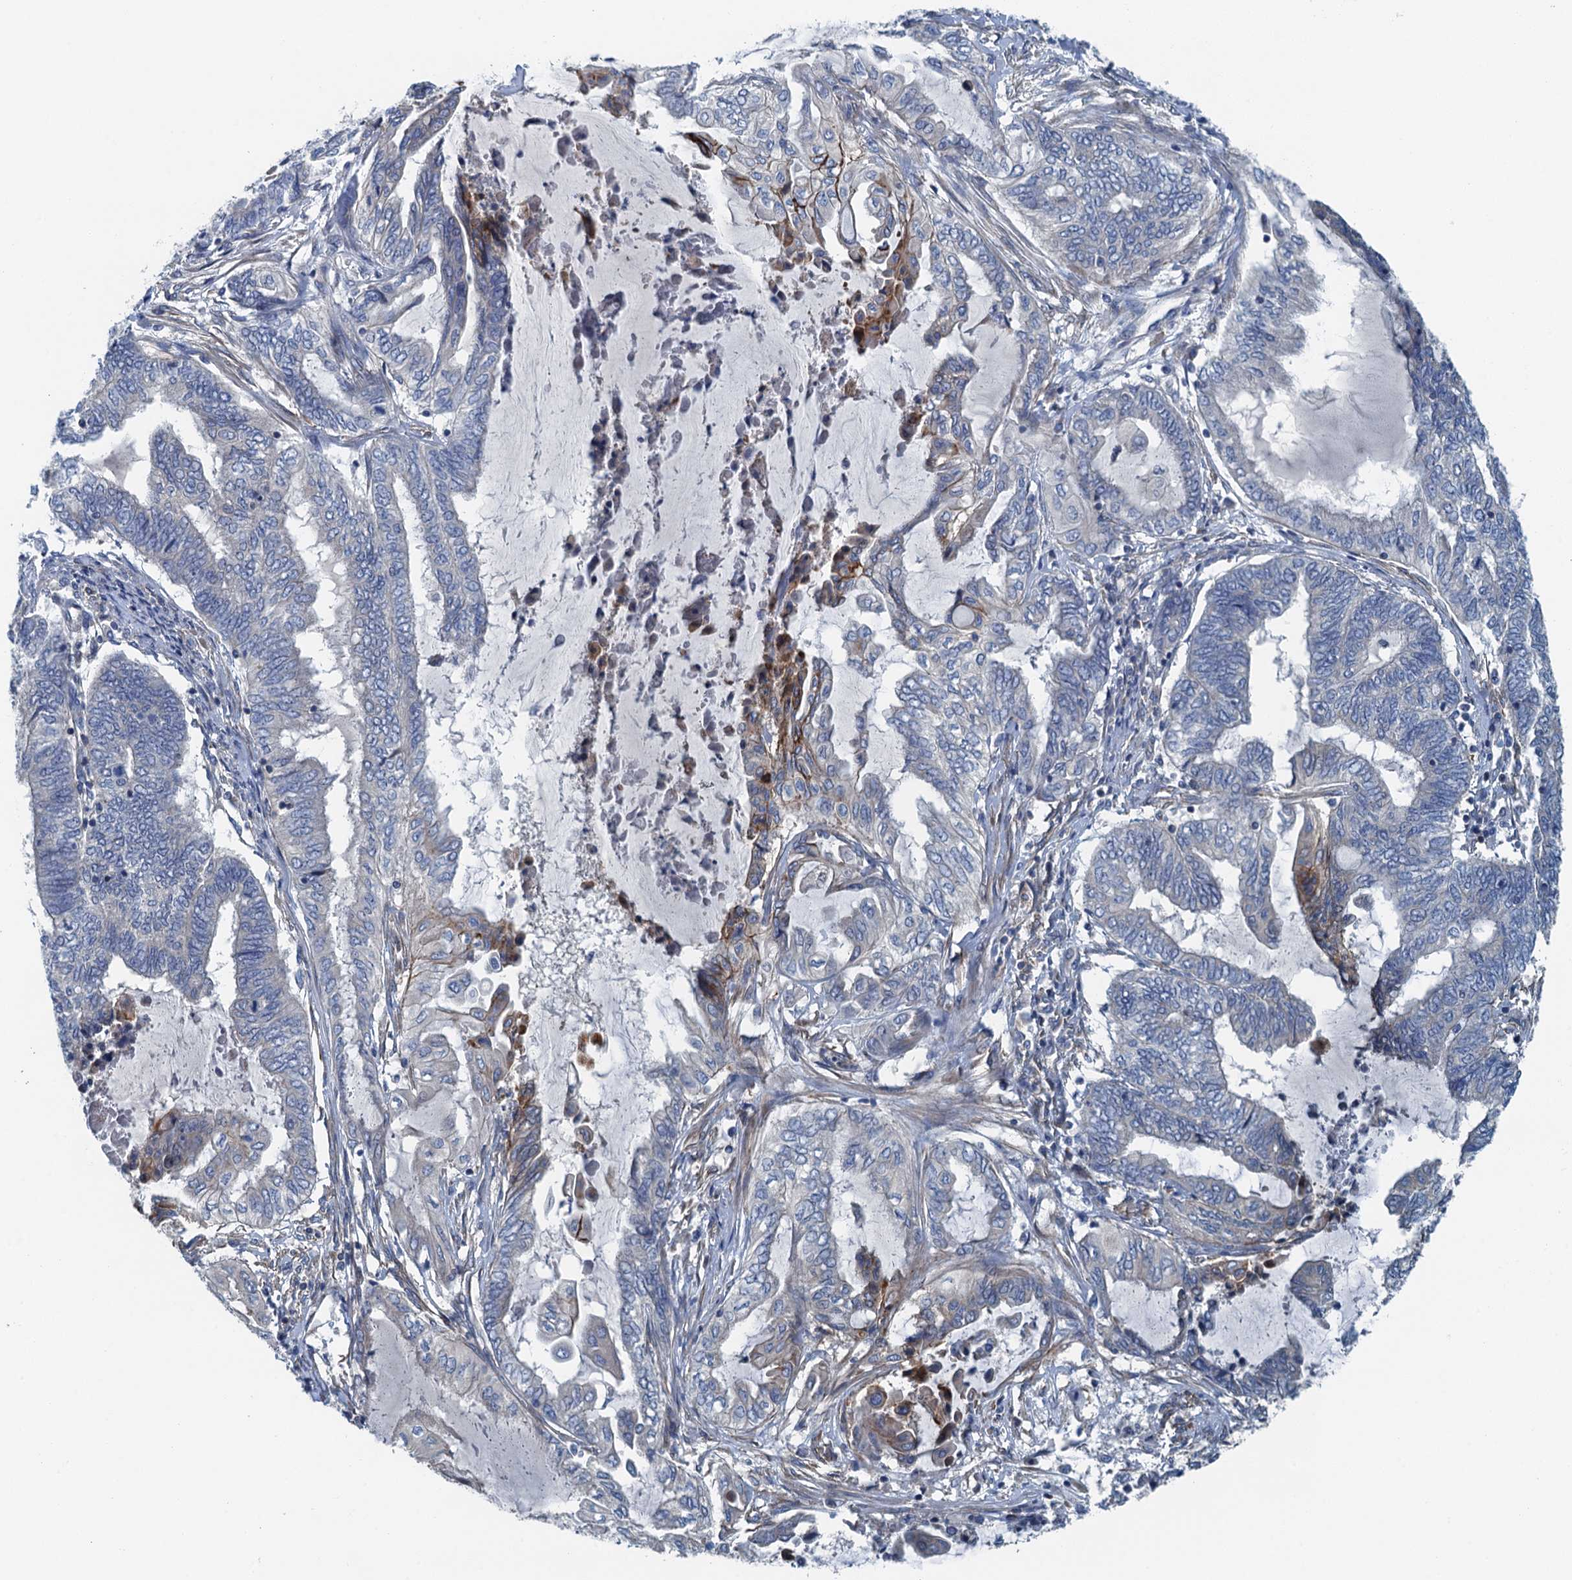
{"staining": {"intensity": "negative", "quantity": "none", "location": "none"}, "tissue": "endometrial cancer", "cell_type": "Tumor cells", "image_type": "cancer", "snomed": [{"axis": "morphology", "description": "Adenocarcinoma, NOS"}, {"axis": "topography", "description": "Uterus"}, {"axis": "topography", "description": "Endometrium"}], "caption": "The image demonstrates no significant expression in tumor cells of adenocarcinoma (endometrial). (DAB (3,3'-diaminobenzidine) immunohistochemistry (IHC), high magnification).", "gene": "PPP1R14D", "patient": {"sex": "female", "age": 70}}